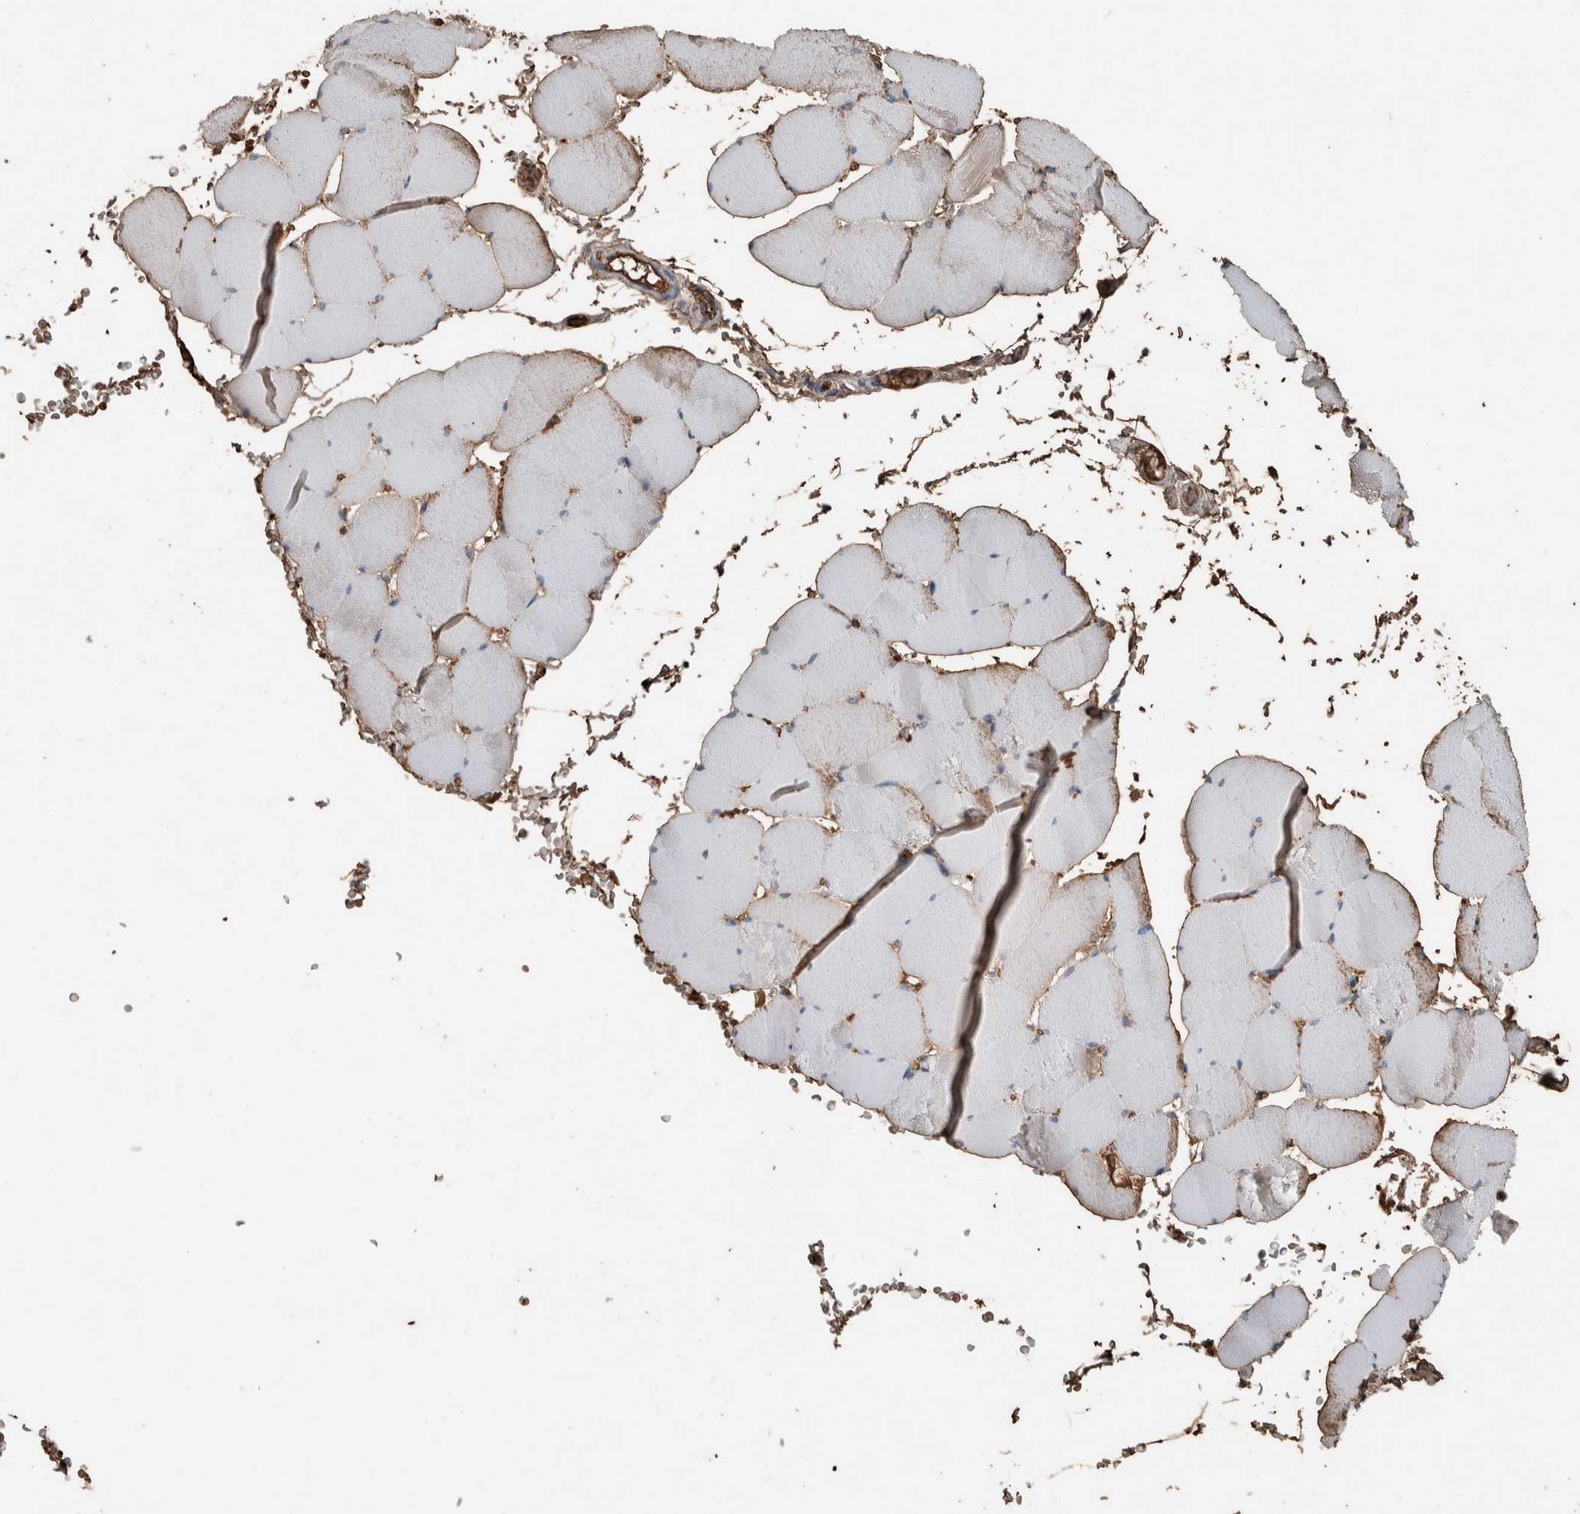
{"staining": {"intensity": "weak", "quantity": "25%-75%", "location": "cytoplasmic/membranous"}, "tissue": "skeletal muscle", "cell_type": "Myocytes", "image_type": "normal", "snomed": [{"axis": "morphology", "description": "Normal tissue, NOS"}, {"axis": "topography", "description": "Skeletal muscle"}], "caption": "Skeletal muscle stained with DAB (3,3'-diaminobenzidine) immunohistochemistry shows low levels of weak cytoplasmic/membranous staining in about 25%-75% of myocytes. (Stains: DAB (3,3'-diaminobenzidine) in brown, nuclei in blue, Microscopy: brightfield microscopy at high magnification).", "gene": "USP34", "patient": {"sex": "male", "age": 62}}